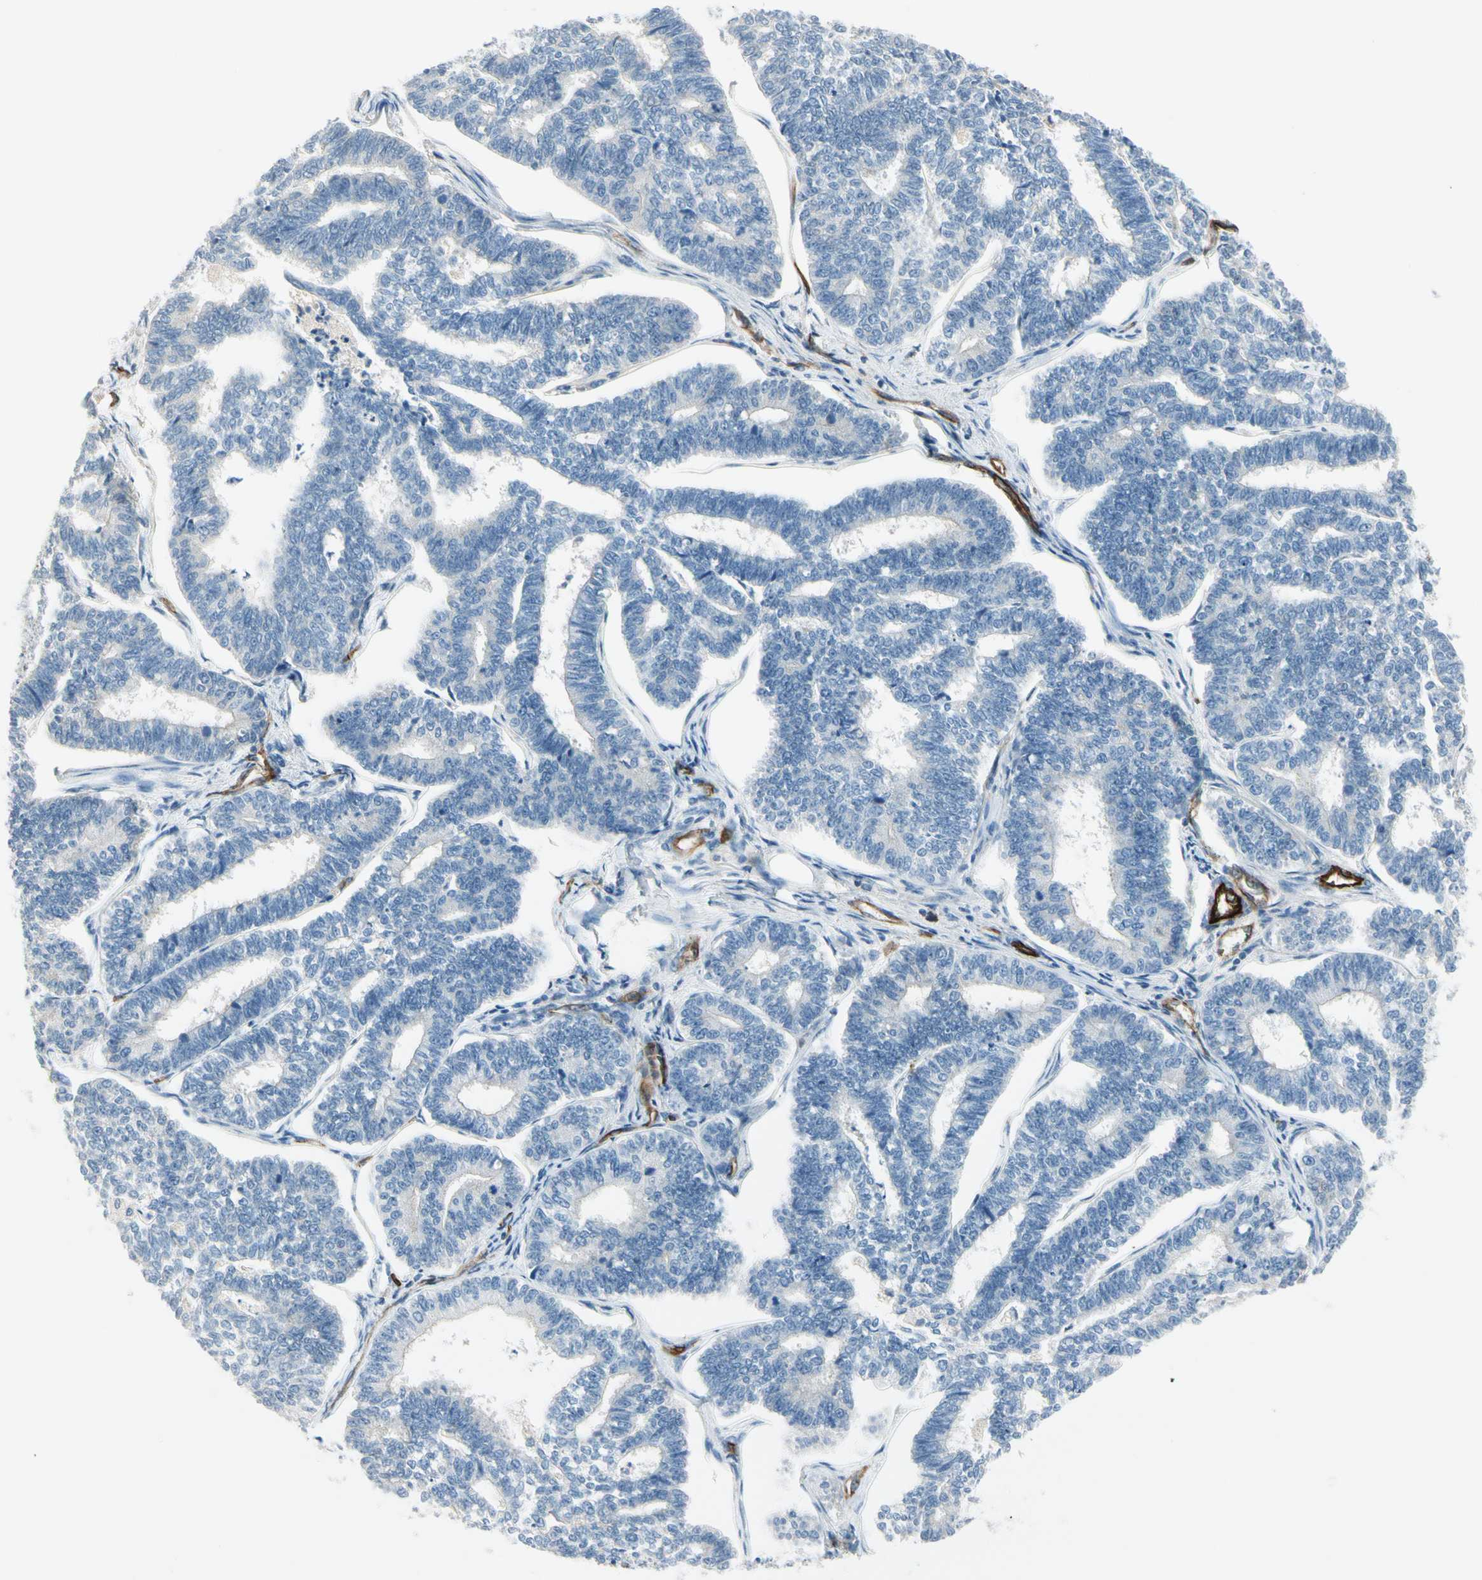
{"staining": {"intensity": "negative", "quantity": "none", "location": "none"}, "tissue": "endometrial cancer", "cell_type": "Tumor cells", "image_type": "cancer", "snomed": [{"axis": "morphology", "description": "Adenocarcinoma, NOS"}, {"axis": "topography", "description": "Endometrium"}], "caption": "Tumor cells show no significant staining in endometrial cancer (adenocarcinoma).", "gene": "CD93", "patient": {"sex": "female", "age": 70}}